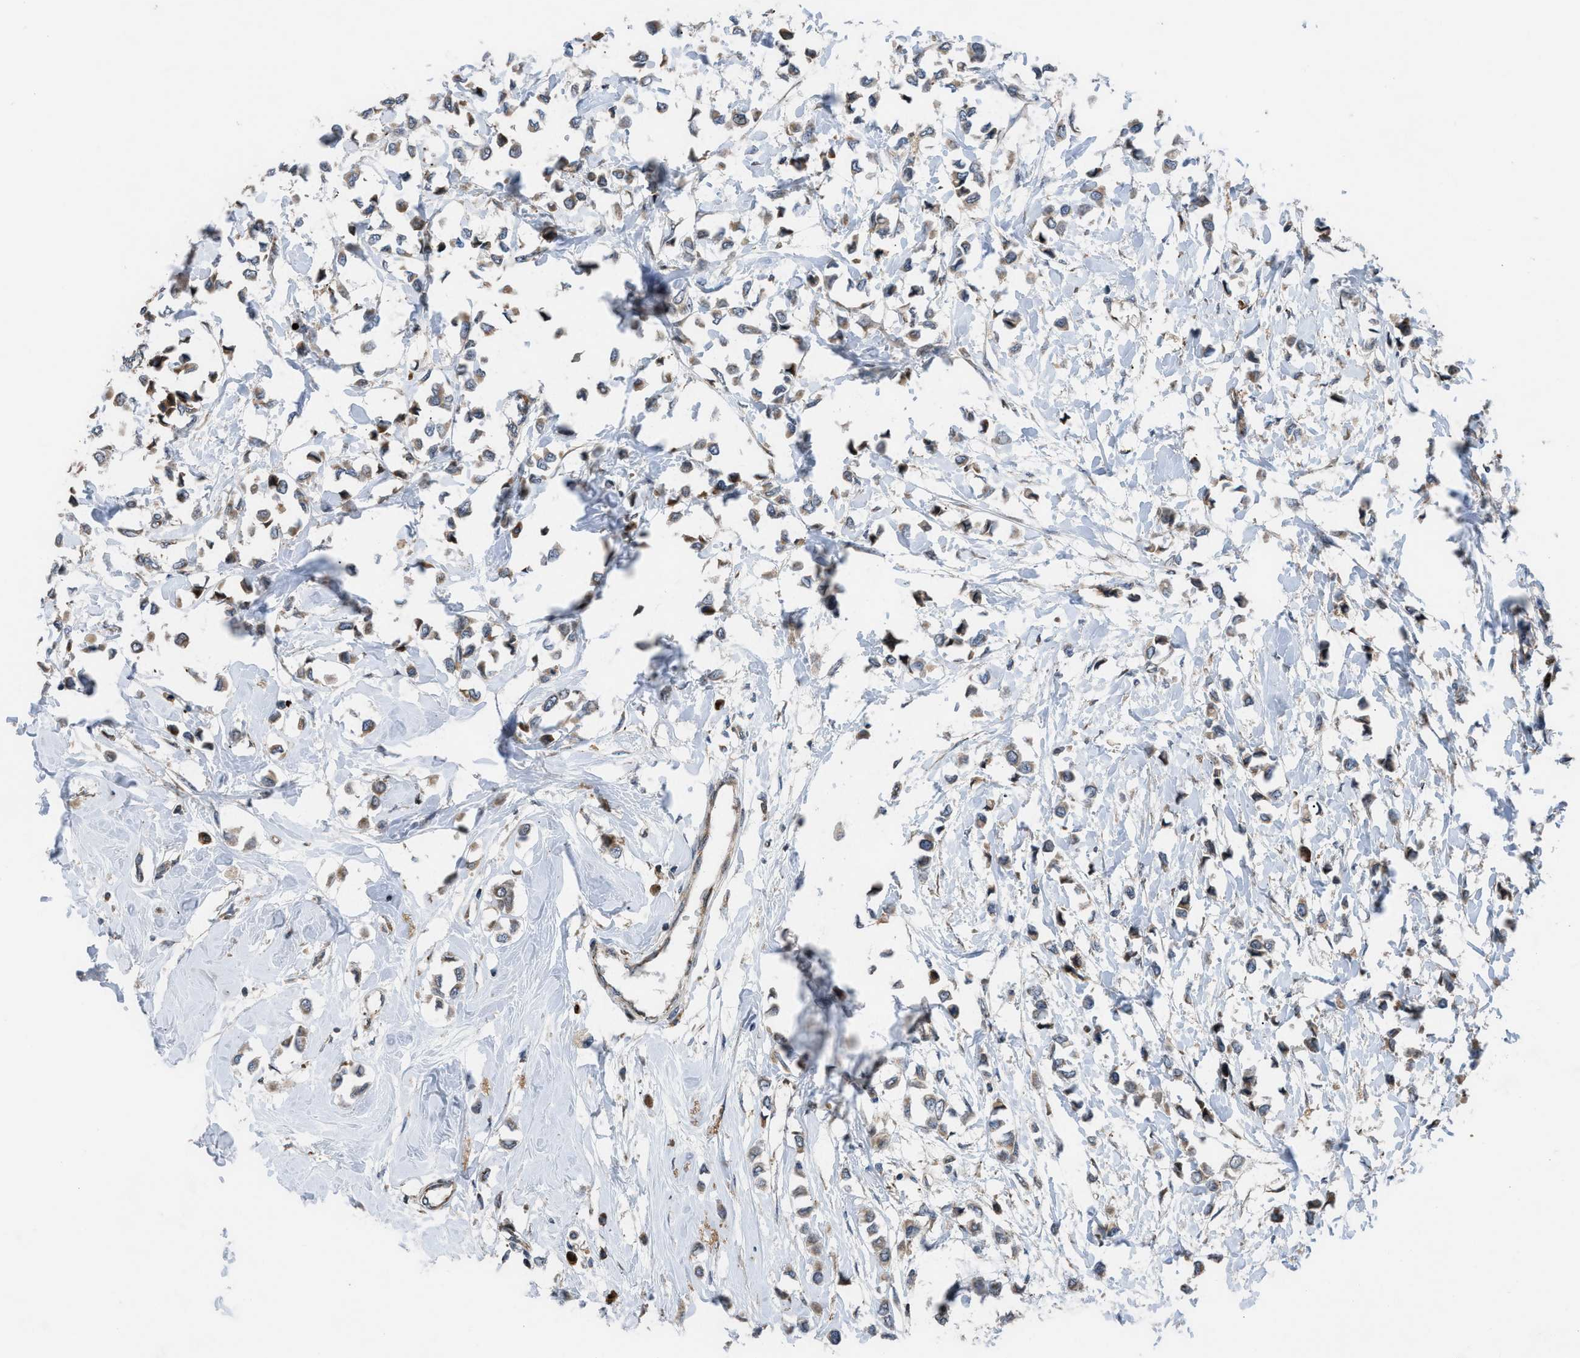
{"staining": {"intensity": "weak", "quantity": "25%-75%", "location": "cytoplasmic/membranous"}, "tissue": "breast cancer", "cell_type": "Tumor cells", "image_type": "cancer", "snomed": [{"axis": "morphology", "description": "Lobular carcinoma"}, {"axis": "topography", "description": "Breast"}], "caption": "A high-resolution image shows immunohistochemistry staining of lobular carcinoma (breast), which demonstrates weak cytoplasmic/membranous staining in about 25%-75% of tumor cells.", "gene": "AP3M2", "patient": {"sex": "female", "age": 51}}